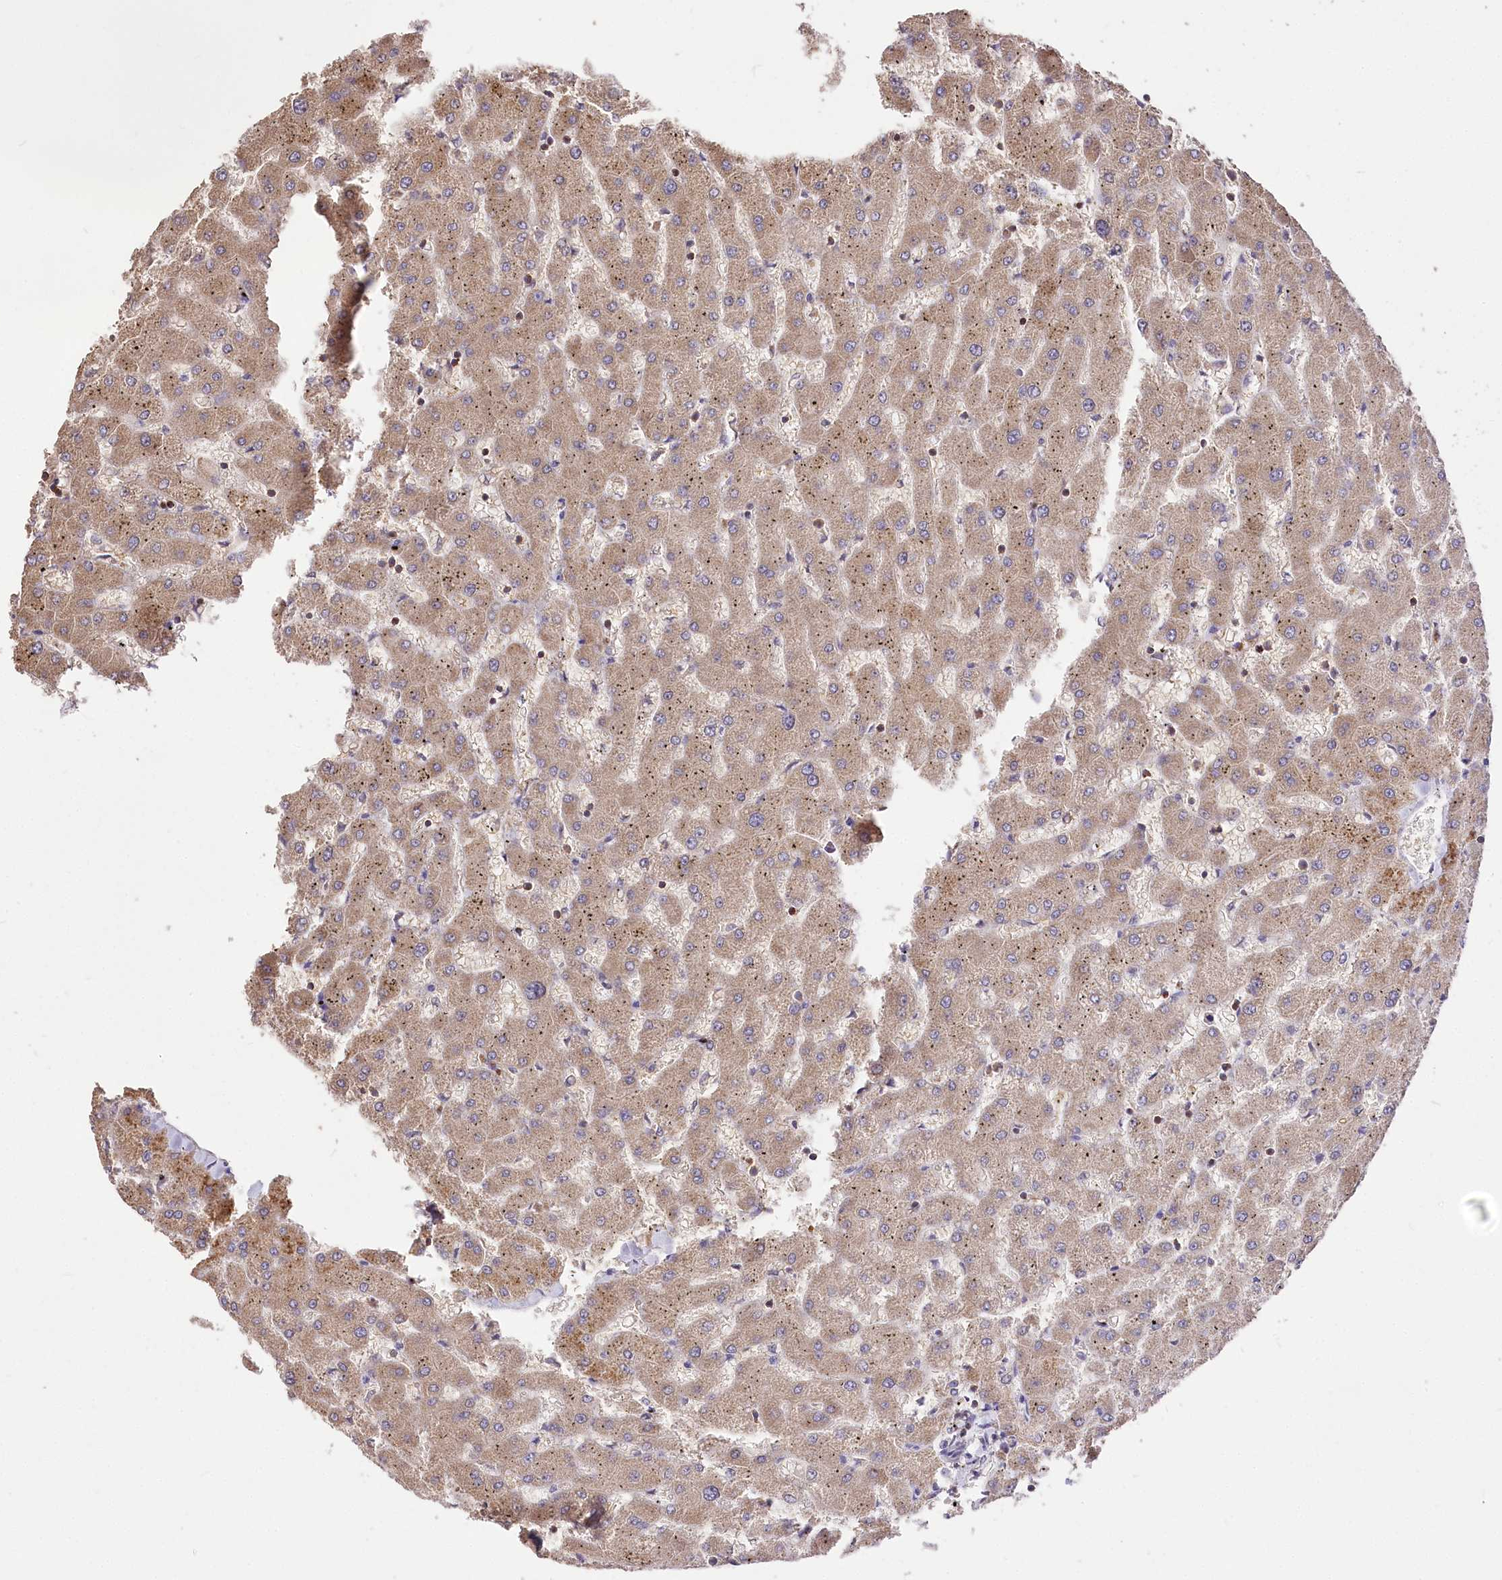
{"staining": {"intensity": "negative", "quantity": "none", "location": "none"}, "tissue": "liver", "cell_type": "Cholangiocytes", "image_type": "normal", "snomed": [{"axis": "morphology", "description": "Normal tissue, NOS"}, {"axis": "topography", "description": "Liver"}], "caption": "The immunohistochemistry histopathology image has no significant staining in cholangiocytes of liver.", "gene": "SERGEF", "patient": {"sex": "female", "age": 63}}